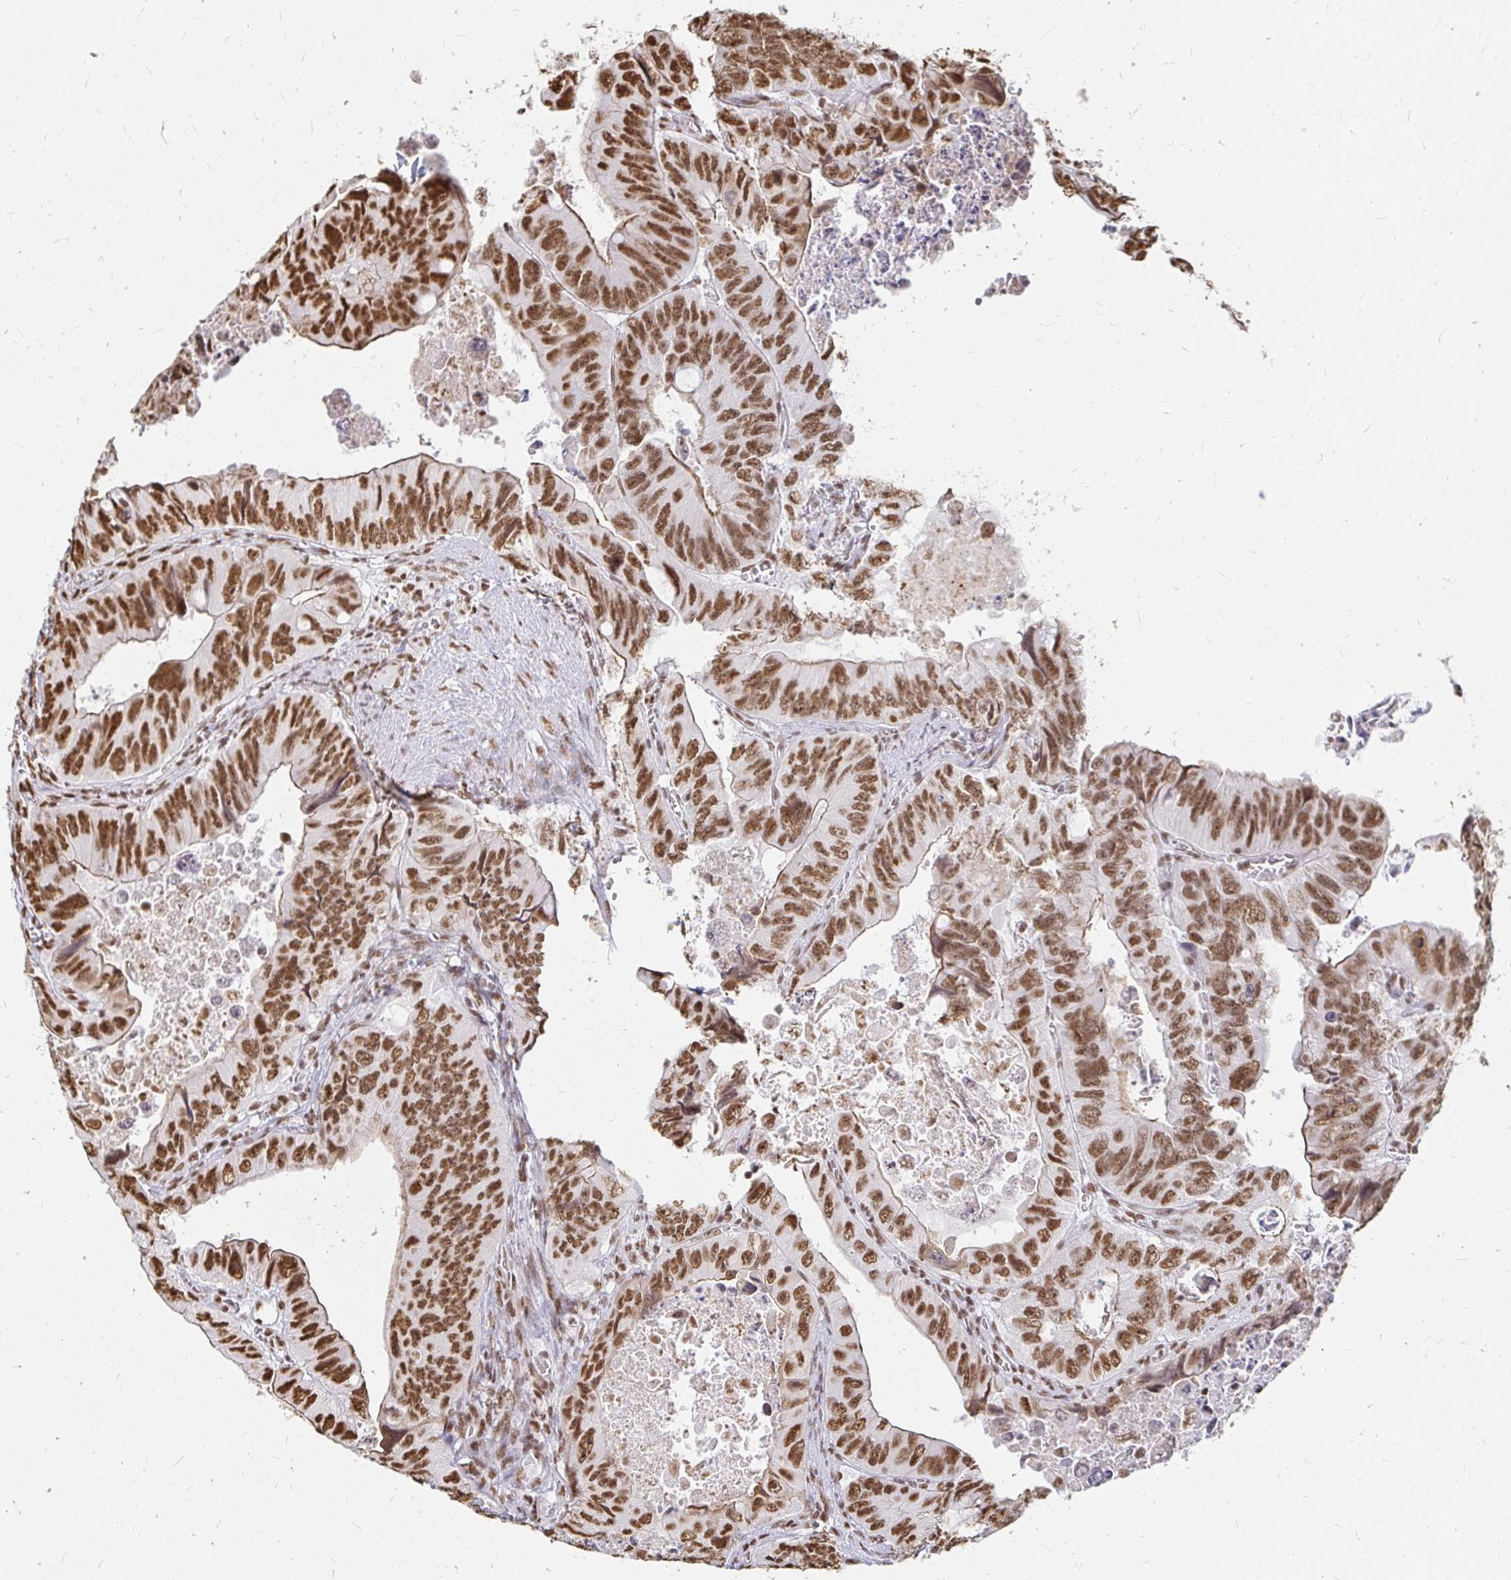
{"staining": {"intensity": "moderate", "quantity": ">75%", "location": "nuclear"}, "tissue": "colorectal cancer", "cell_type": "Tumor cells", "image_type": "cancer", "snomed": [{"axis": "morphology", "description": "Adenocarcinoma, NOS"}, {"axis": "topography", "description": "Colon"}], "caption": "Moderate nuclear protein staining is seen in approximately >75% of tumor cells in adenocarcinoma (colorectal).", "gene": "HNRNPU", "patient": {"sex": "female", "age": 84}}